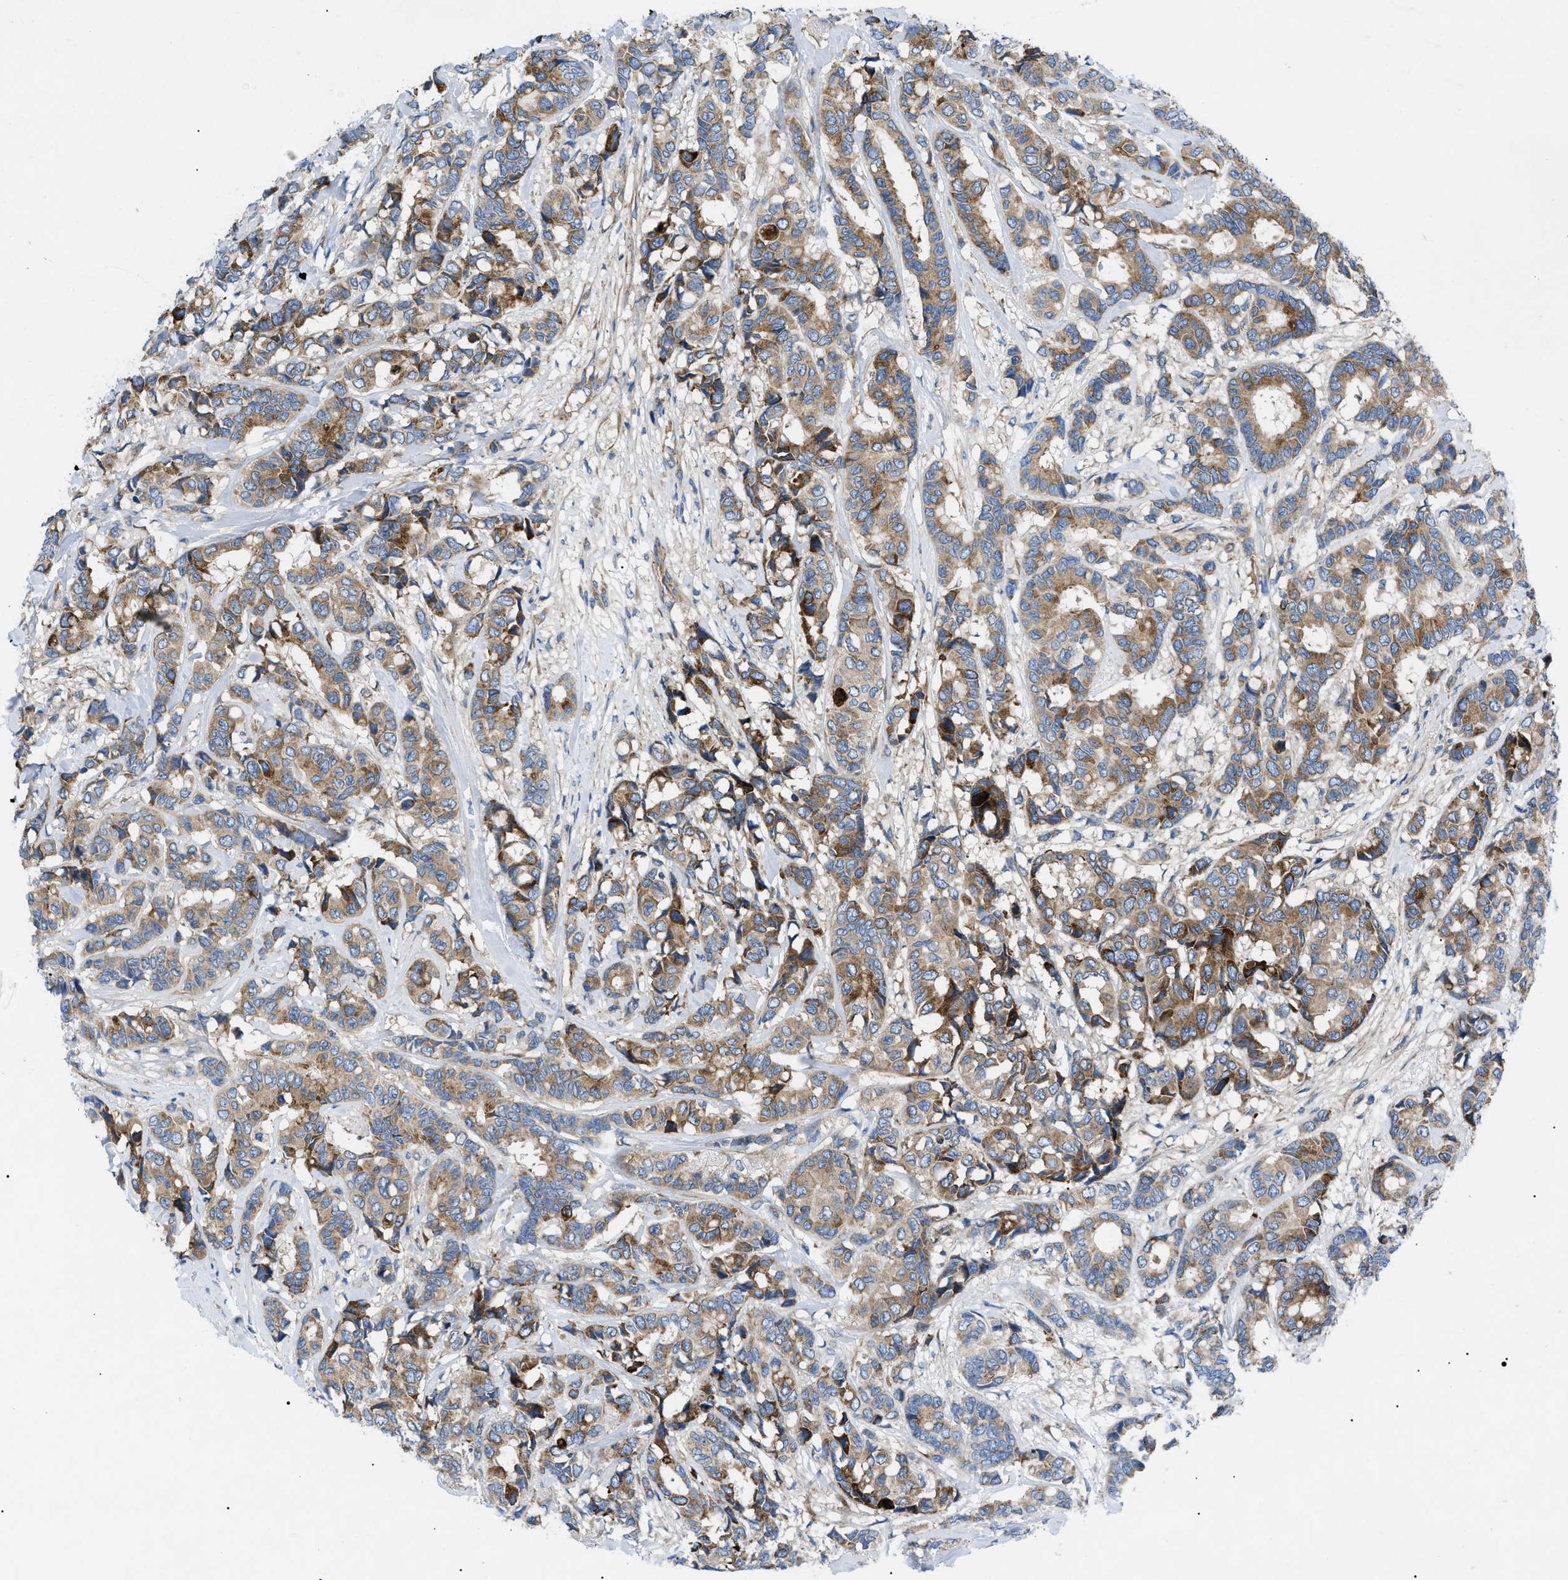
{"staining": {"intensity": "moderate", "quantity": ">75%", "location": "cytoplasmic/membranous"}, "tissue": "breast cancer", "cell_type": "Tumor cells", "image_type": "cancer", "snomed": [{"axis": "morphology", "description": "Duct carcinoma"}, {"axis": "topography", "description": "Breast"}], "caption": "Immunohistochemical staining of human breast cancer reveals medium levels of moderate cytoplasmic/membranous protein expression in about >75% of tumor cells. The staining is performed using DAB brown chromogen to label protein expression. The nuclei are counter-stained blue using hematoxylin.", "gene": "HSPB8", "patient": {"sex": "female", "age": 87}}